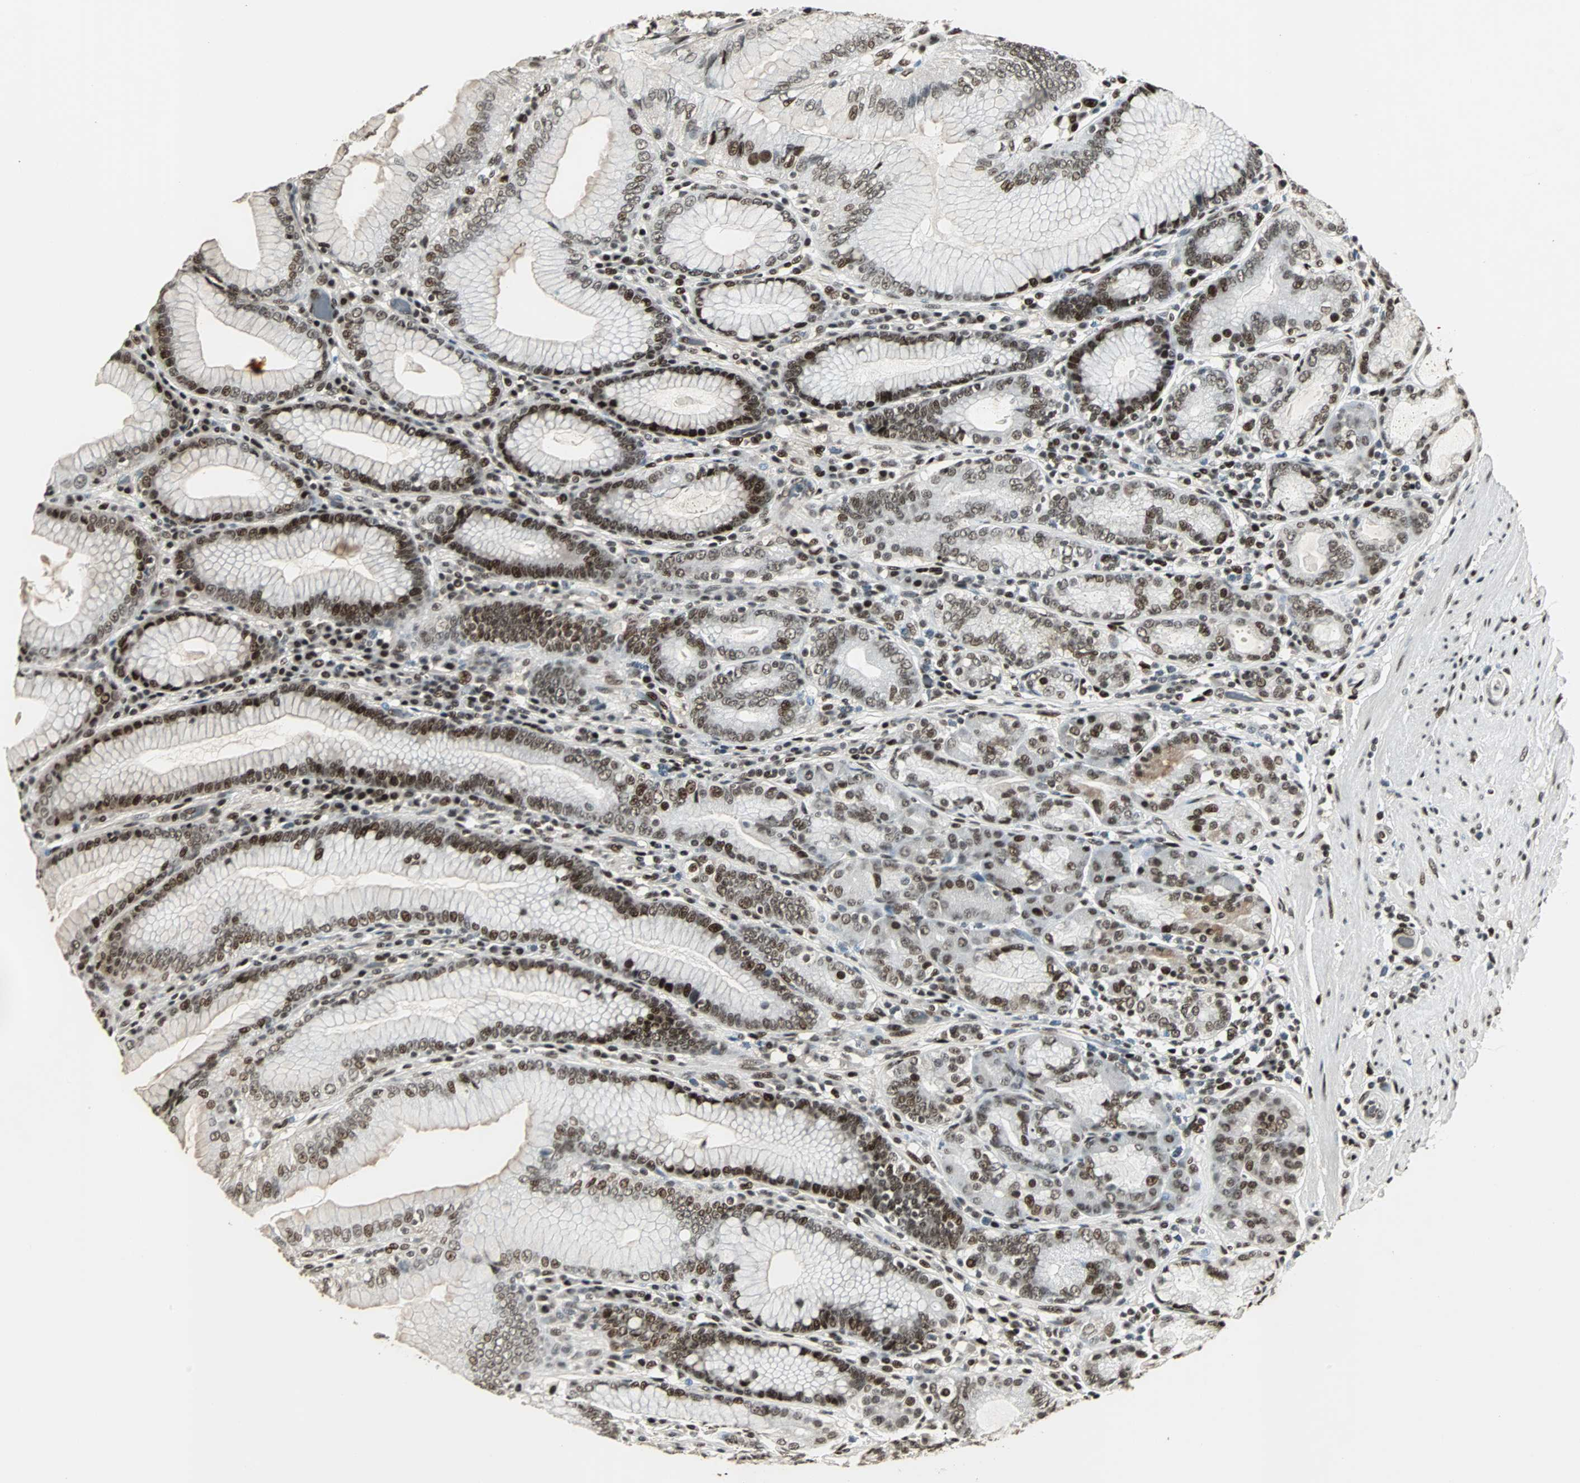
{"staining": {"intensity": "strong", "quantity": ">75%", "location": "cytoplasmic/membranous,nuclear"}, "tissue": "stomach", "cell_type": "Glandular cells", "image_type": "normal", "snomed": [{"axis": "morphology", "description": "Normal tissue, NOS"}, {"axis": "topography", "description": "Stomach, lower"}], "caption": "Immunohistochemical staining of unremarkable human stomach shows >75% levels of strong cytoplasmic/membranous,nuclear protein positivity in about >75% of glandular cells. (DAB (3,3'-diaminobenzidine) IHC, brown staining for protein, blue staining for nuclei).", "gene": "TAF5", "patient": {"sex": "female", "age": 76}}